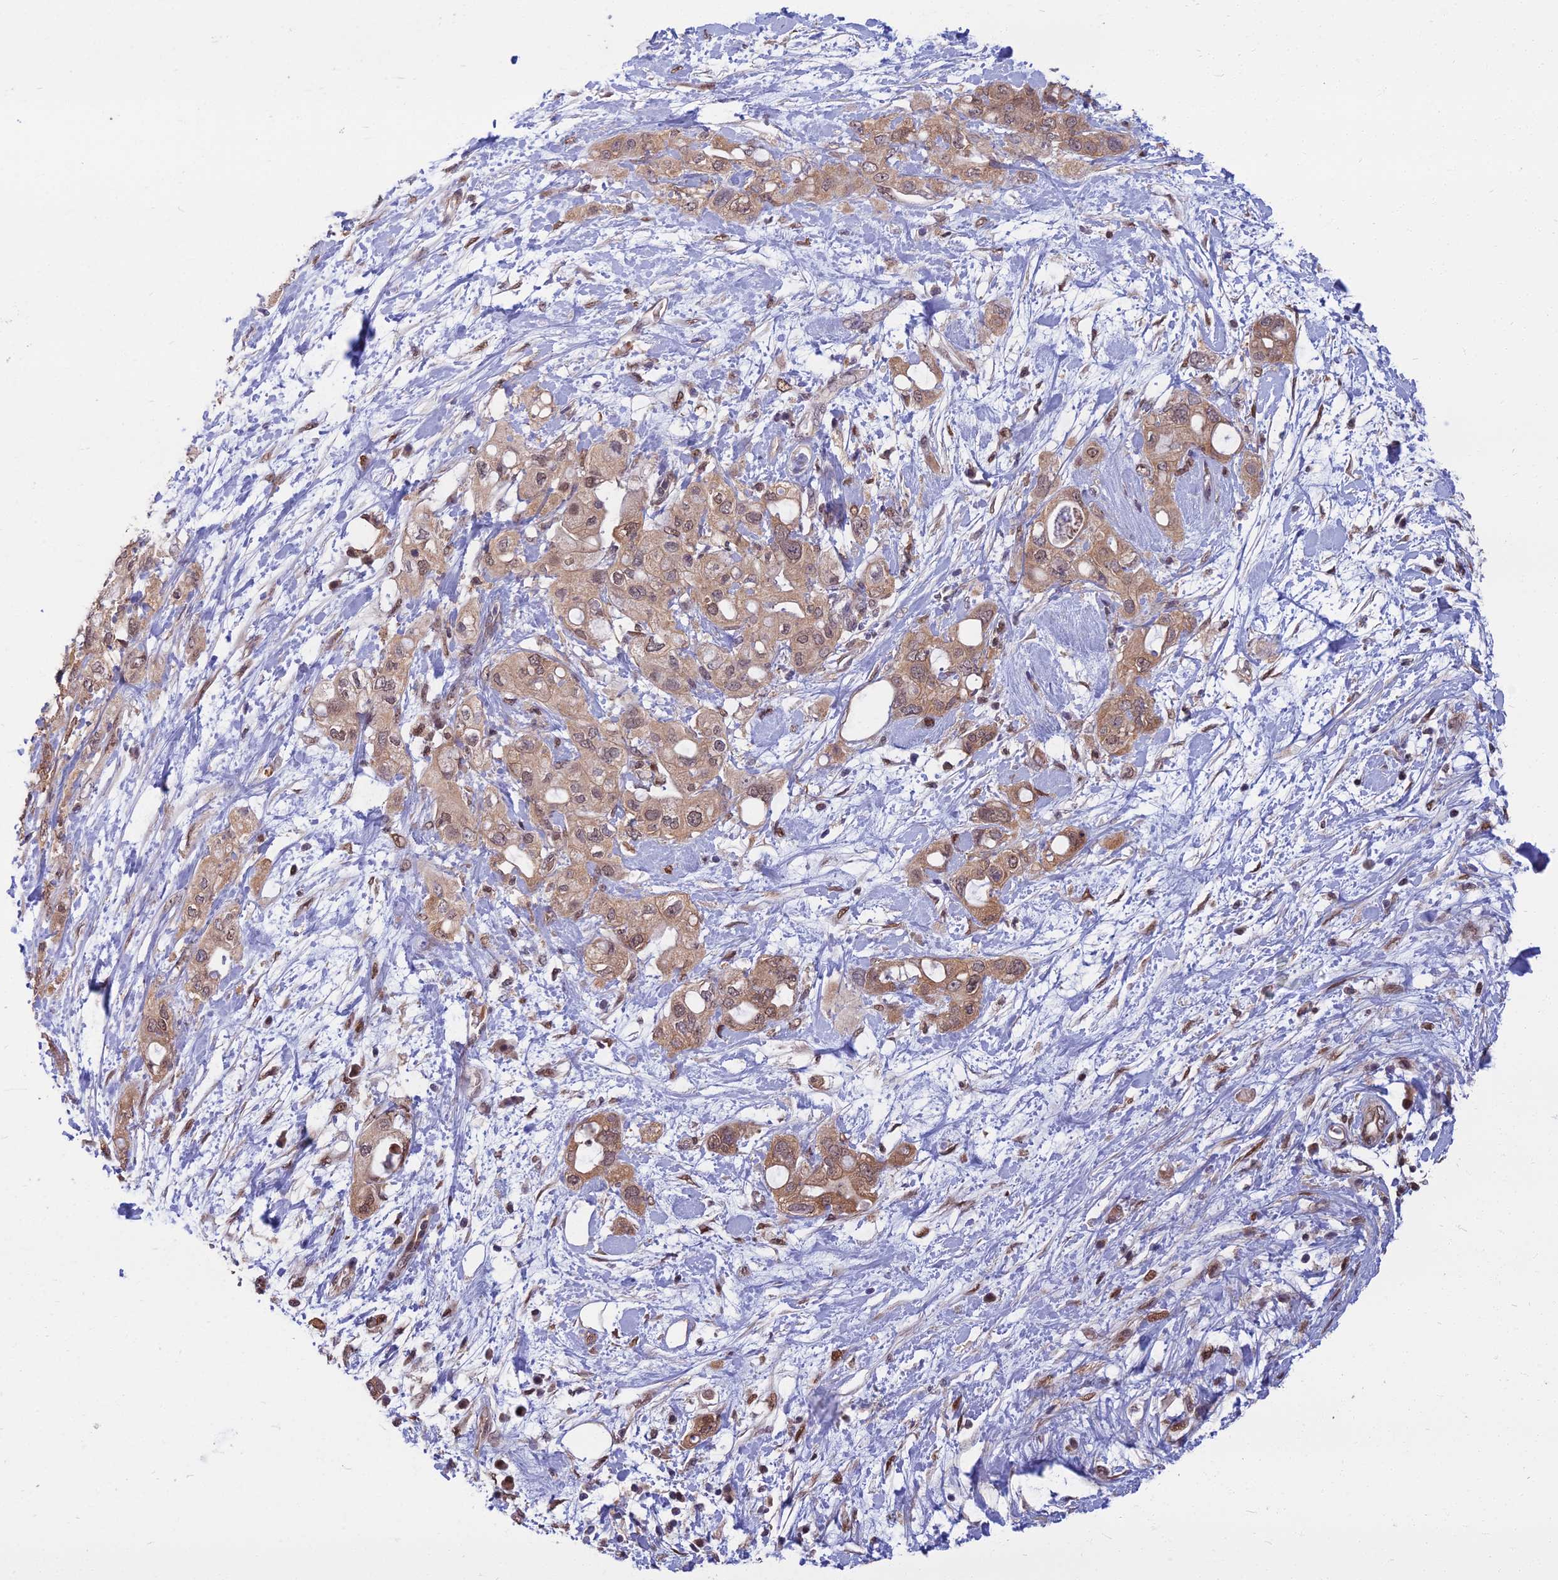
{"staining": {"intensity": "moderate", "quantity": ">75%", "location": "nuclear"}, "tissue": "pancreatic cancer", "cell_type": "Tumor cells", "image_type": "cancer", "snomed": [{"axis": "morphology", "description": "Inflammation, NOS"}, {"axis": "morphology", "description": "Adenocarcinoma, NOS"}, {"axis": "topography", "description": "Pancreas"}], "caption": "IHC (DAB (3,3'-diaminobenzidine)) staining of human pancreatic cancer demonstrates moderate nuclear protein staining in approximately >75% of tumor cells. (DAB IHC, brown staining for protein, blue staining for nuclei).", "gene": "NR4A3", "patient": {"sex": "female", "age": 56}}